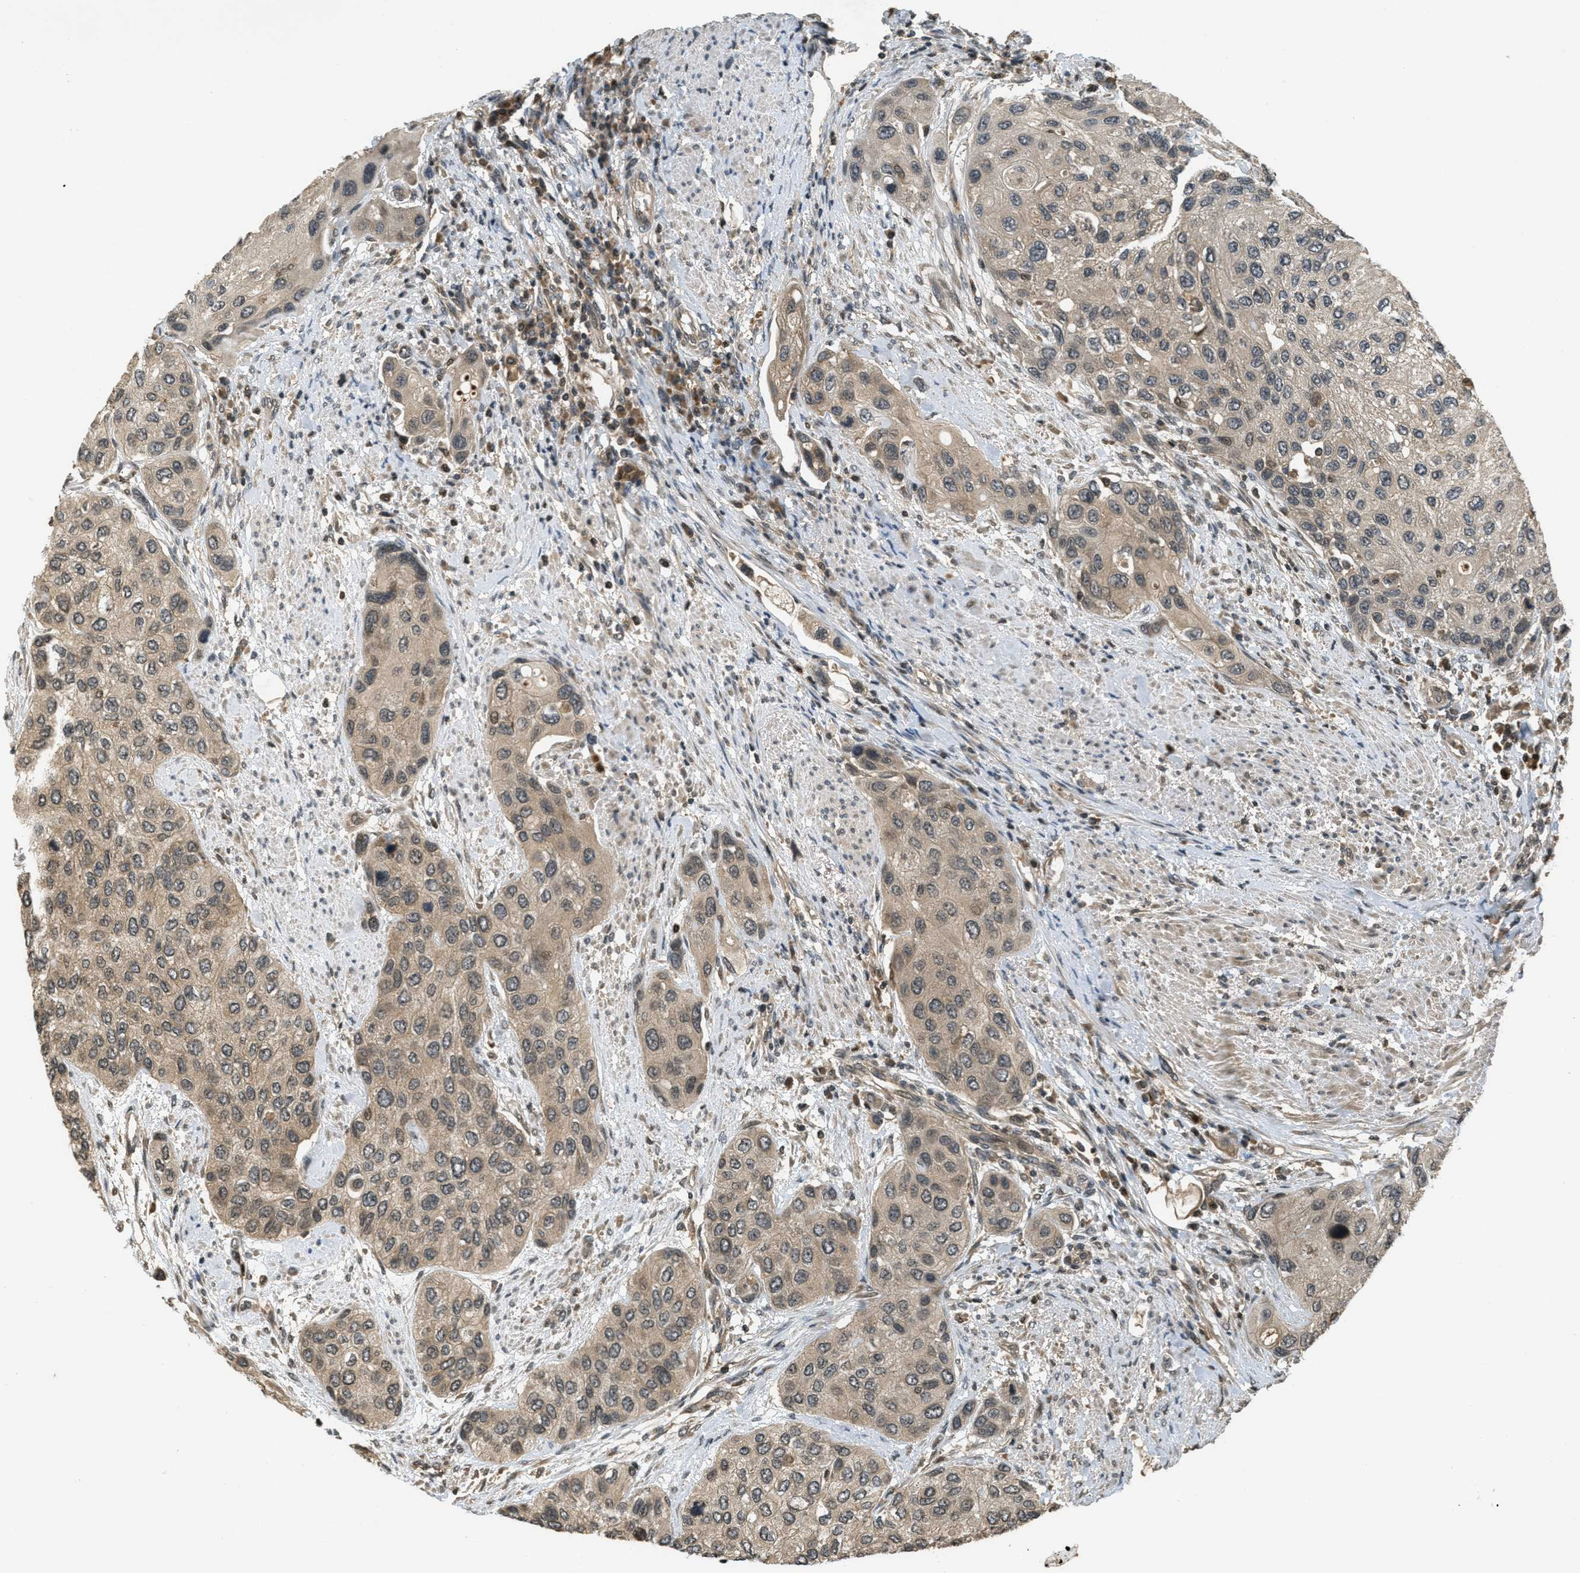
{"staining": {"intensity": "weak", "quantity": ">75%", "location": "cytoplasmic/membranous"}, "tissue": "urothelial cancer", "cell_type": "Tumor cells", "image_type": "cancer", "snomed": [{"axis": "morphology", "description": "Urothelial carcinoma, High grade"}, {"axis": "topography", "description": "Urinary bladder"}], "caption": "Protein analysis of high-grade urothelial carcinoma tissue reveals weak cytoplasmic/membranous staining in about >75% of tumor cells.", "gene": "ATG7", "patient": {"sex": "female", "age": 56}}